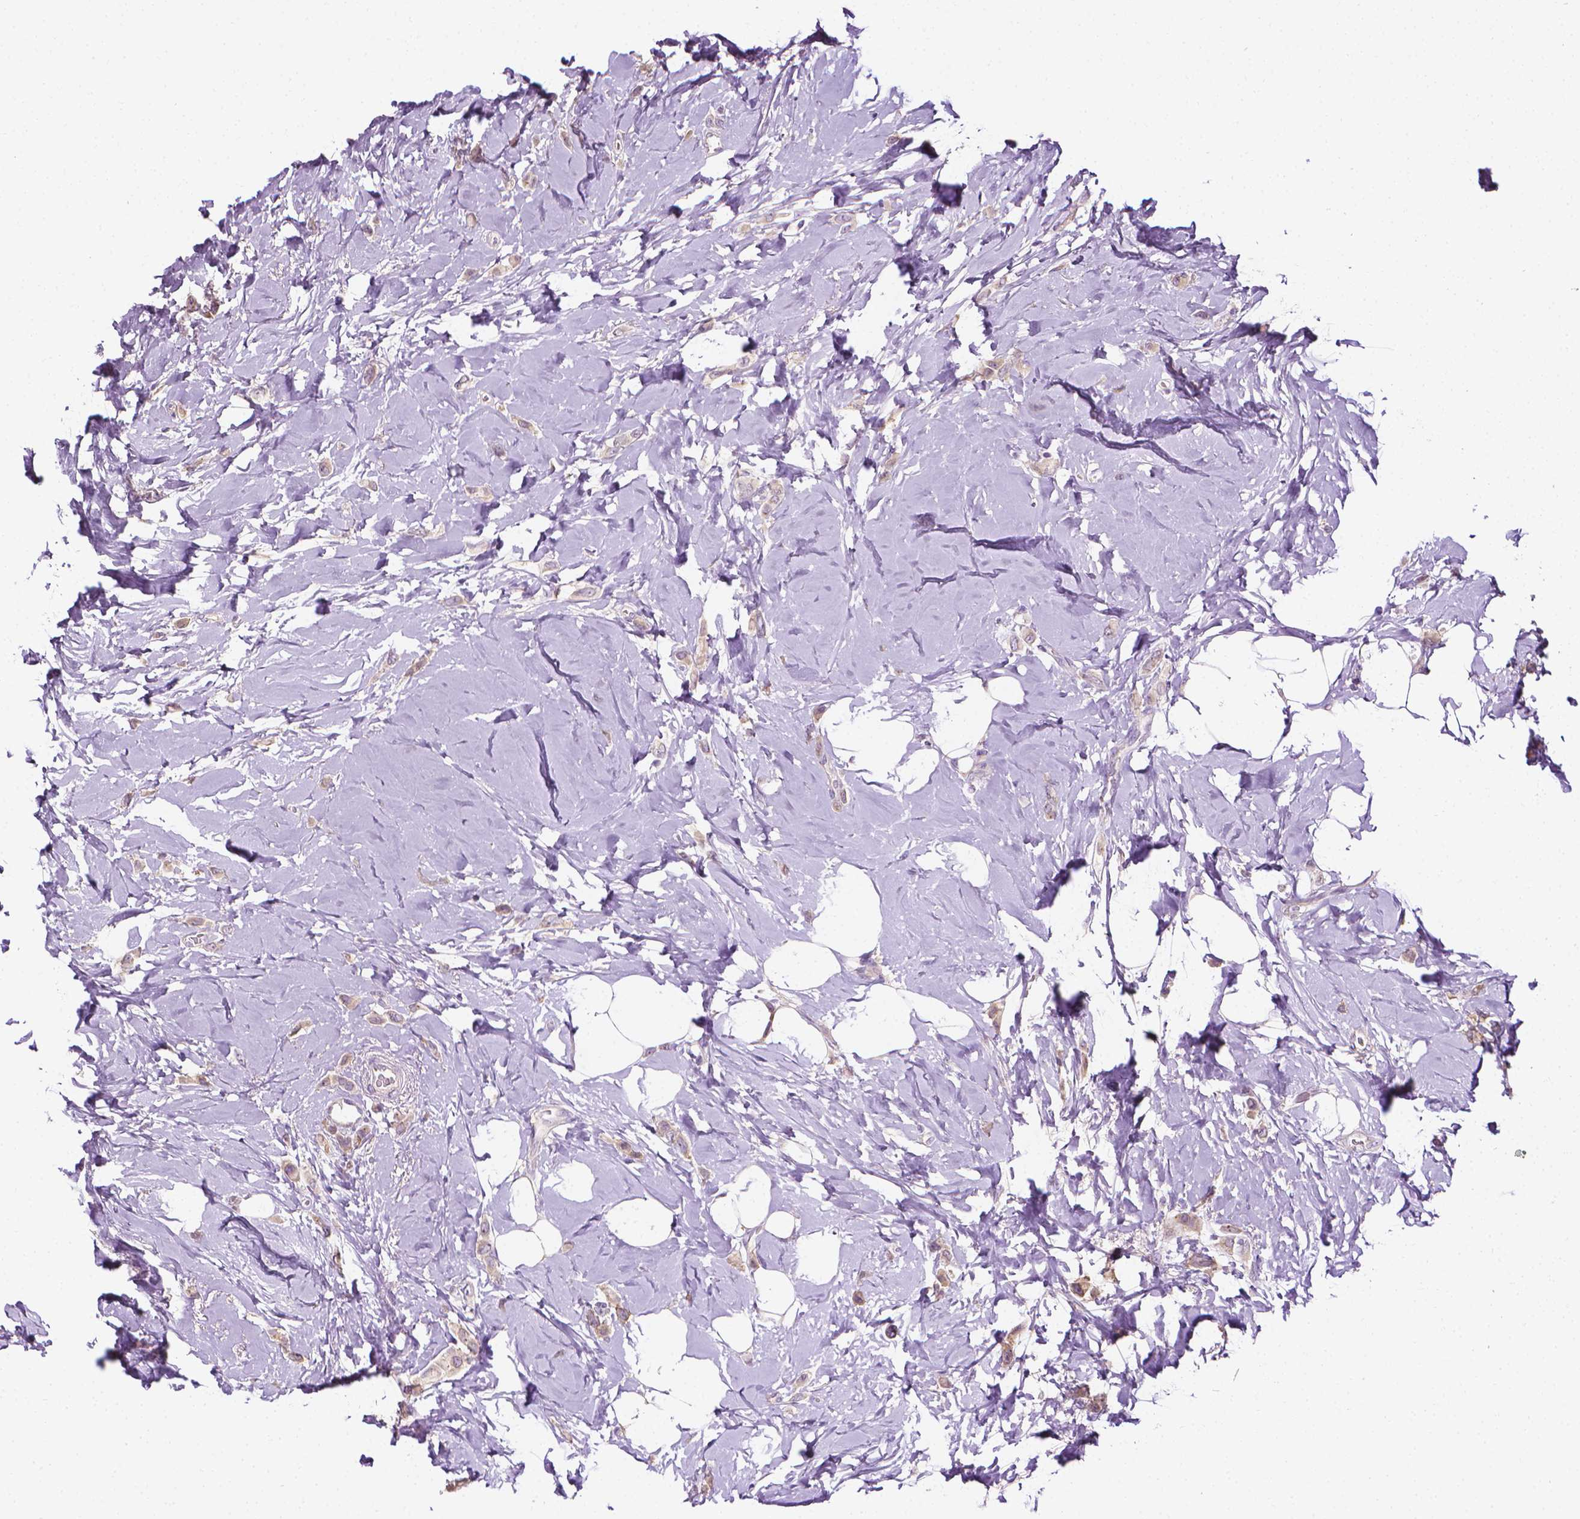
{"staining": {"intensity": "negative", "quantity": "none", "location": "none"}, "tissue": "breast cancer", "cell_type": "Tumor cells", "image_type": "cancer", "snomed": [{"axis": "morphology", "description": "Lobular carcinoma"}, {"axis": "topography", "description": "Breast"}], "caption": "Tumor cells are negative for protein expression in human breast cancer.", "gene": "MCOLN3", "patient": {"sex": "female", "age": 66}}